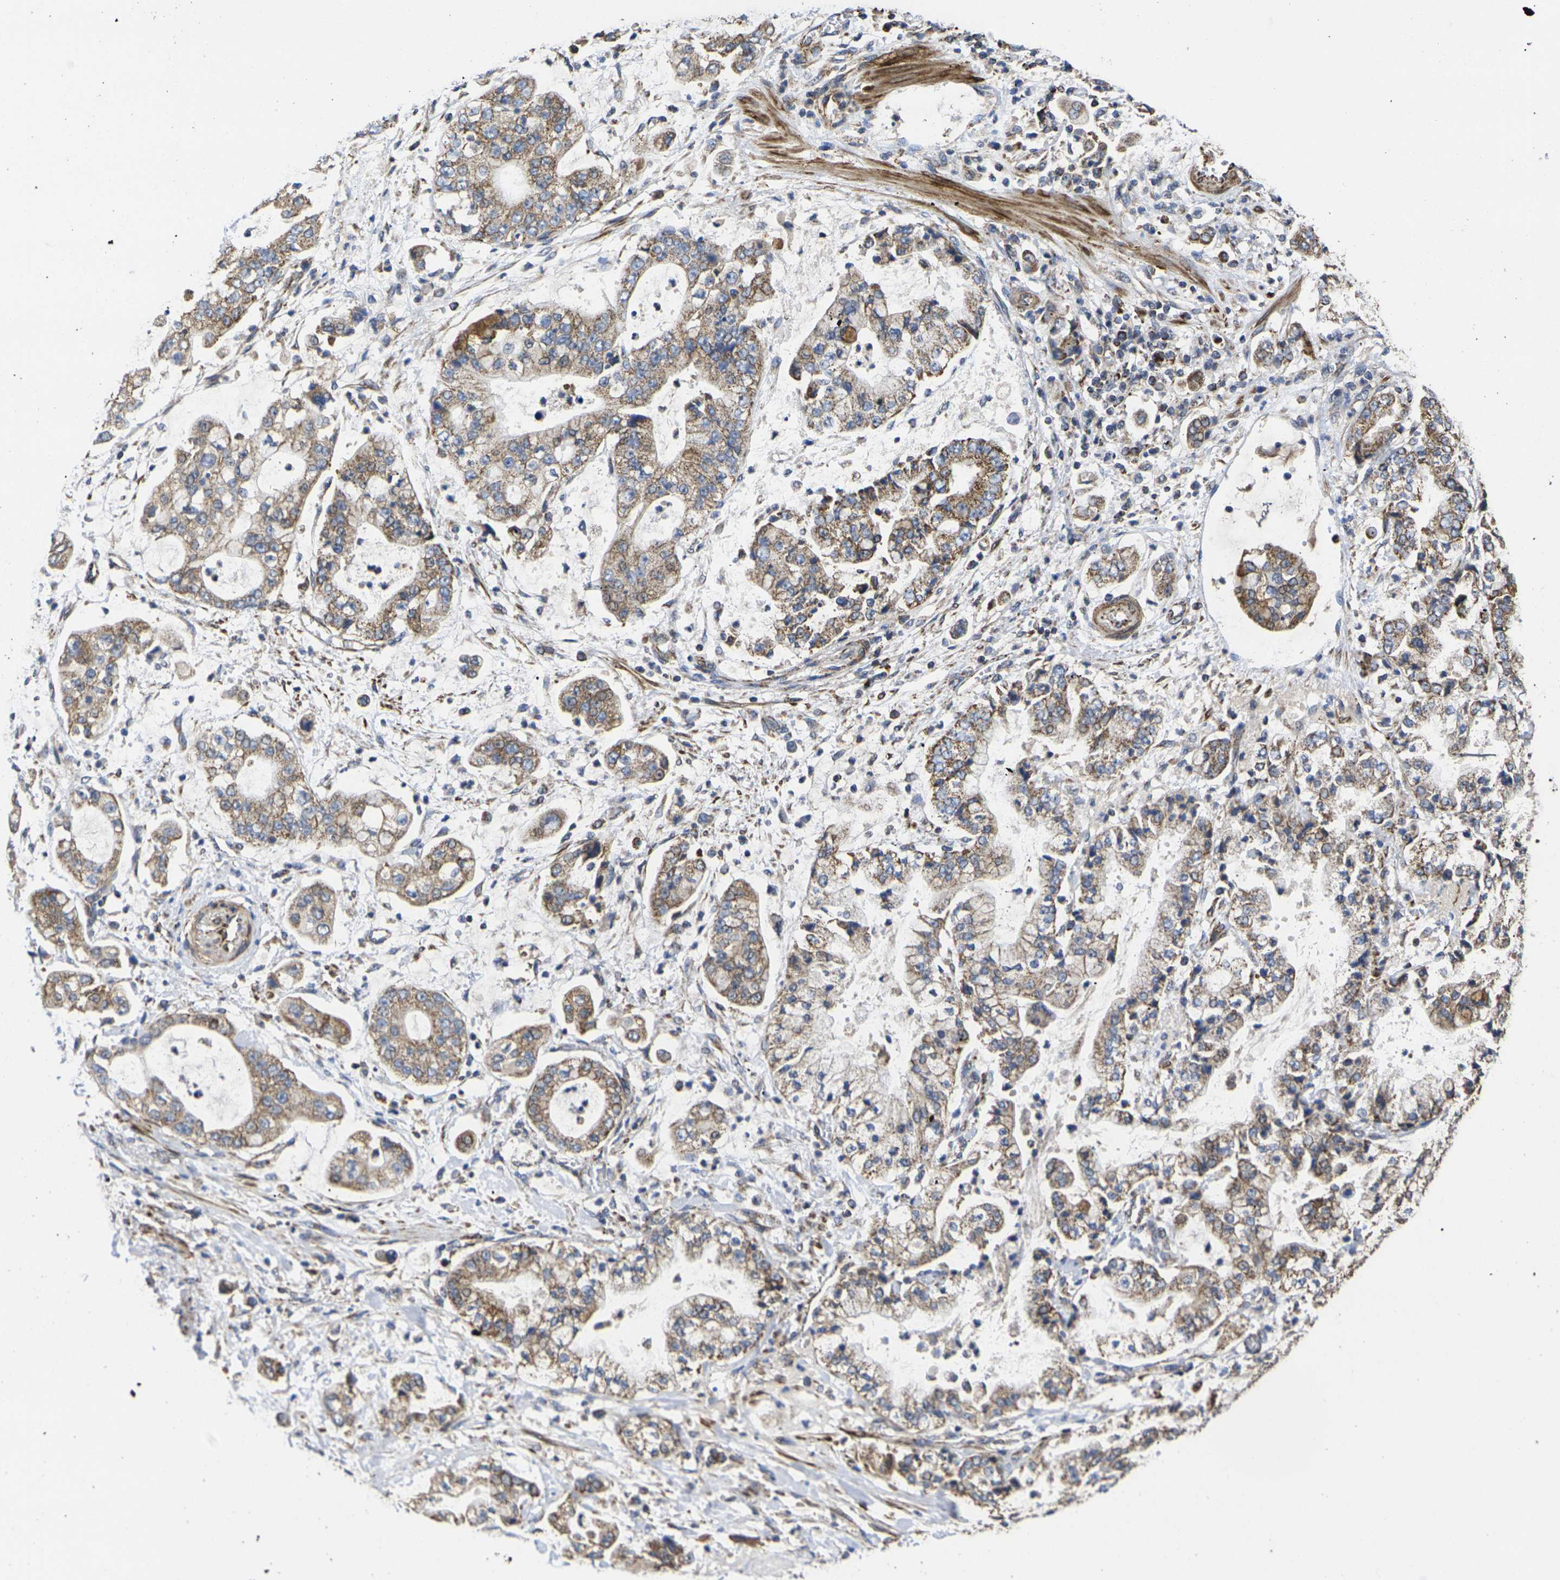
{"staining": {"intensity": "moderate", "quantity": ">75%", "location": "cytoplasmic/membranous"}, "tissue": "stomach cancer", "cell_type": "Tumor cells", "image_type": "cancer", "snomed": [{"axis": "morphology", "description": "Adenocarcinoma, NOS"}, {"axis": "topography", "description": "Stomach"}], "caption": "Brown immunohistochemical staining in adenocarcinoma (stomach) reveals moderate cytoplasmic/membranous expression in approximately >75% of tumor cells.", "gene": "P2RY11", "patient": {"sex": "male", "age": 76}}